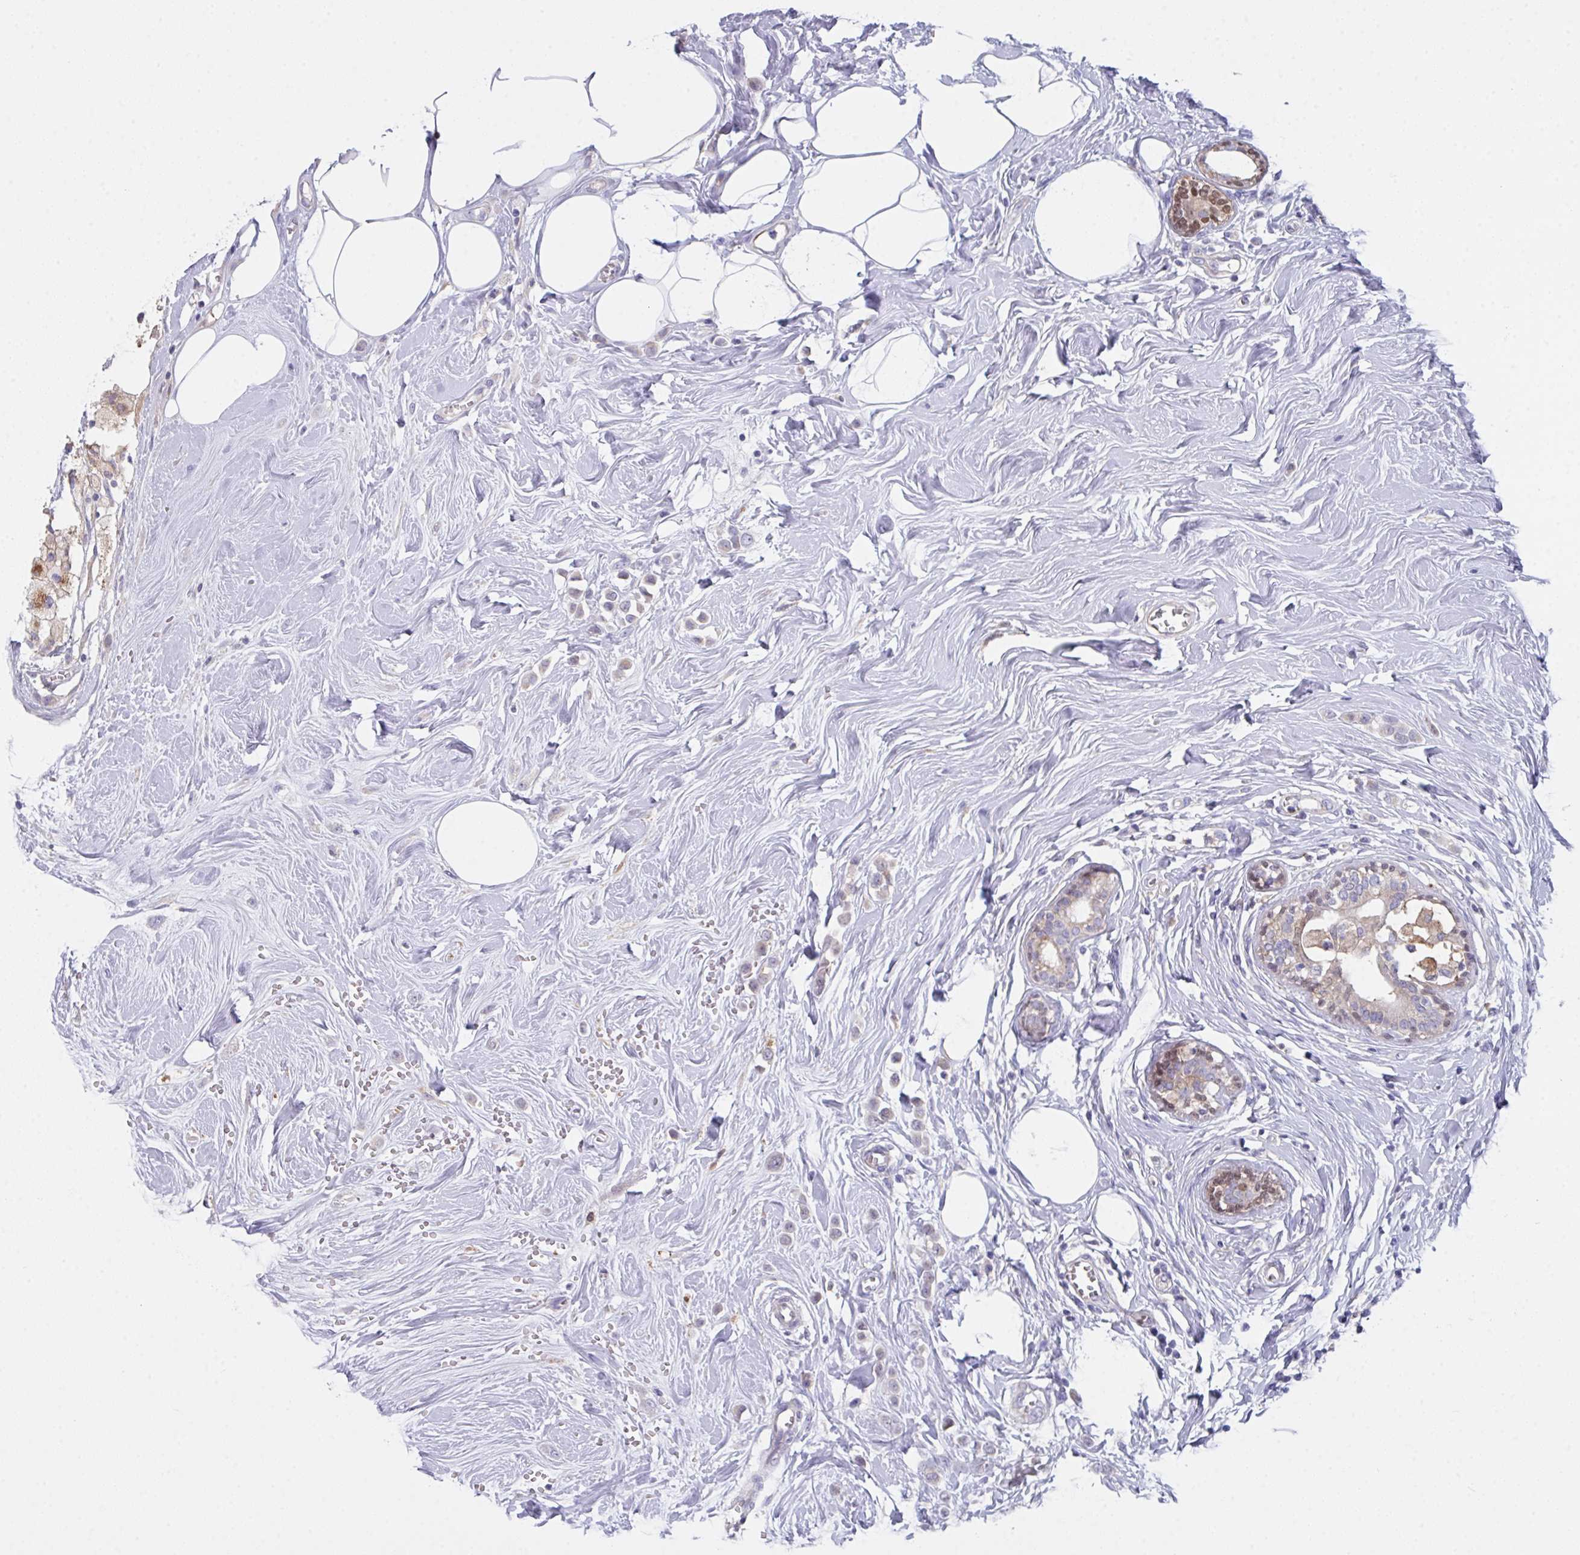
{"staining": {"intensity": "negative", "quantity": "none", "location": "none"}, "tissue": "breast cancer", "cell_type": "Tumor cells", "image_type": "cancer", "snomed": [{"axis": "morphology", "description": "Duct carcinoma"}, {"axis": "topography", "description": "Breast"}], "caption": "This is an immunohistochemistry photomicrograph of breast intraductal carcinoma. There is no positivity in tumor cells.", "gene": "TFAP2C", "patient": {"sex": "female", "age": 80}}